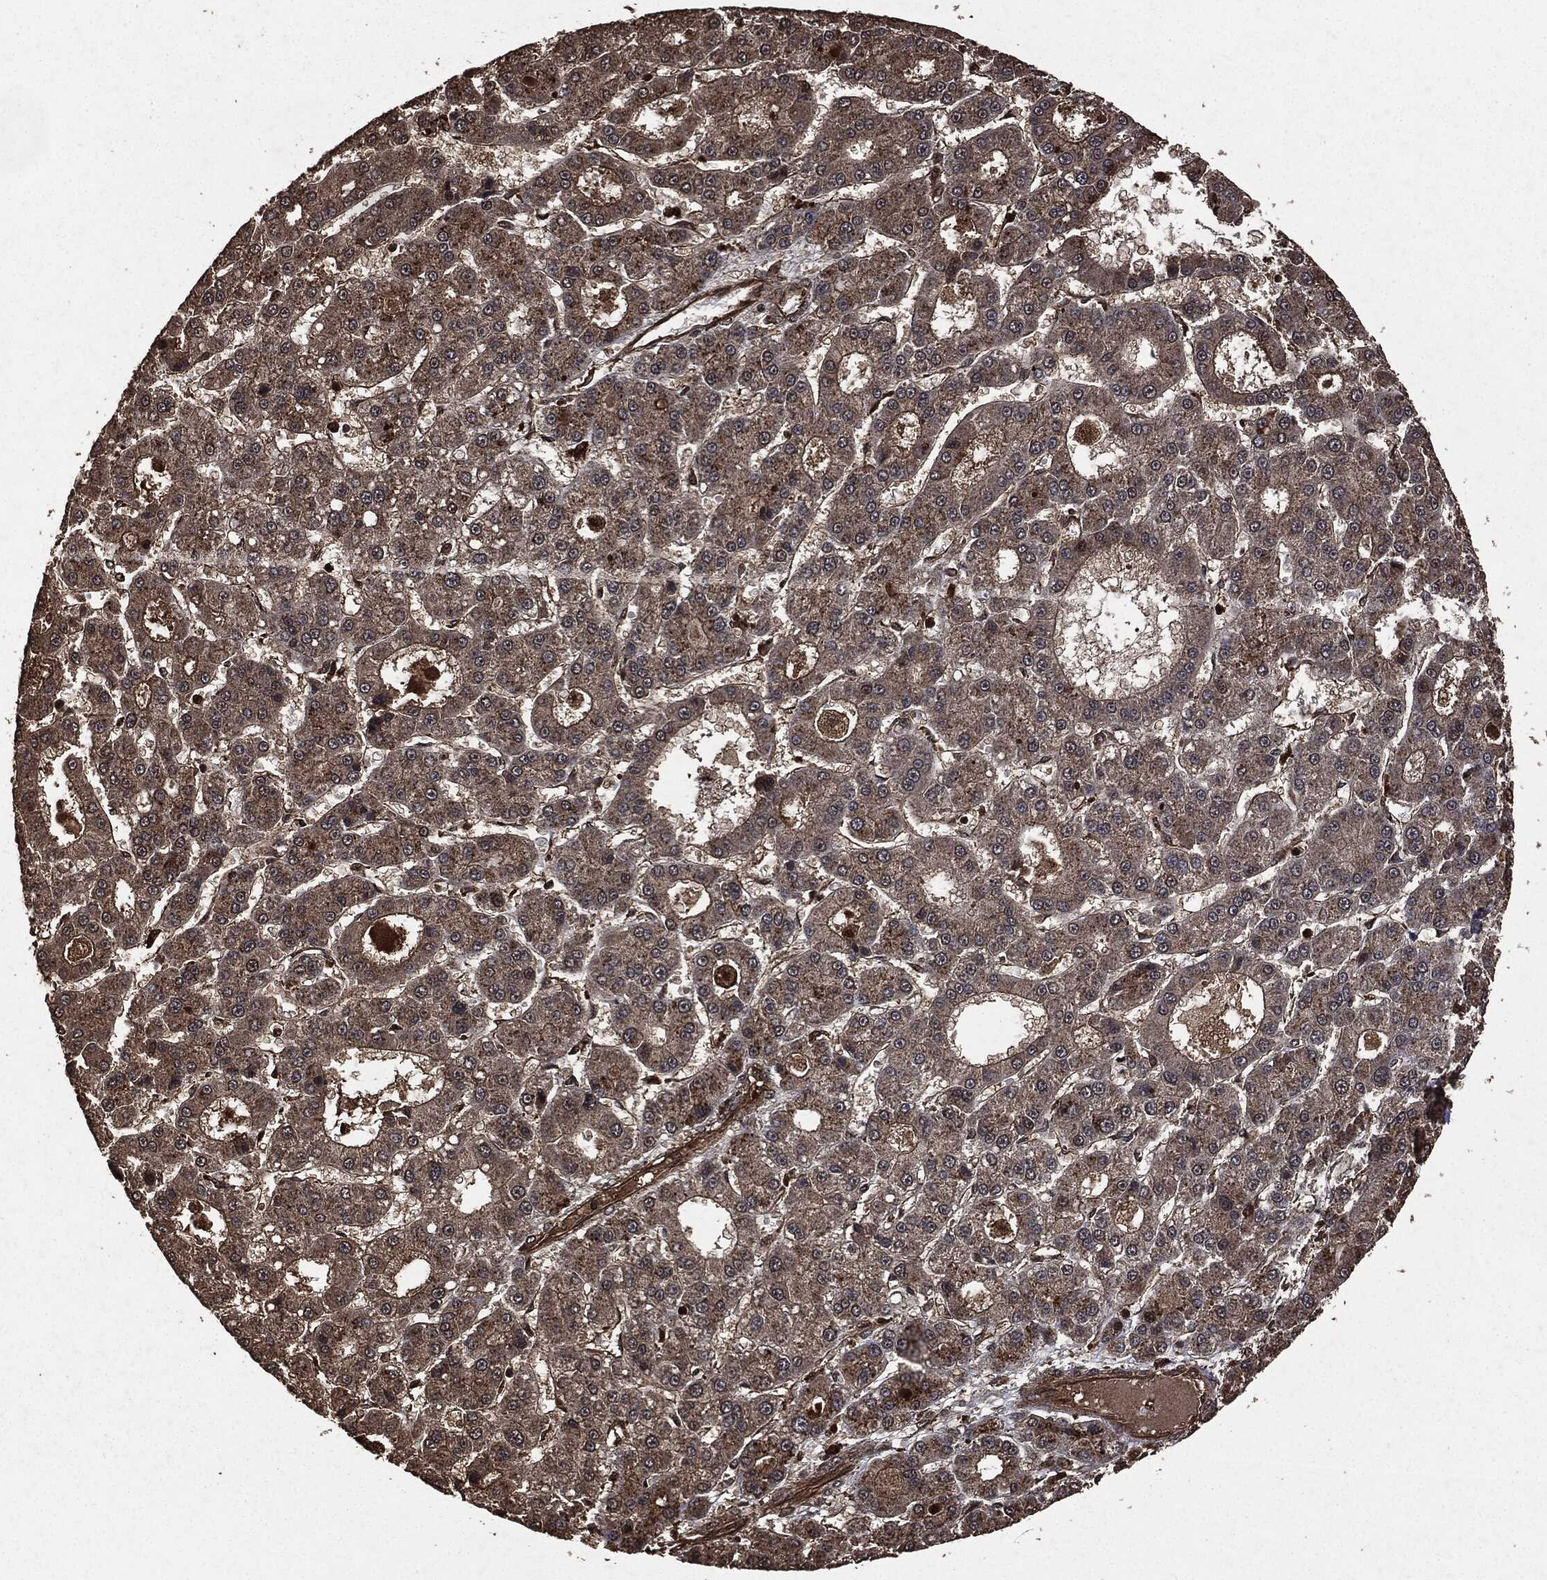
{"staining": {"intensity": "weak", "quantity": "<25%", "location": "cytoplasmic/membranous"}, "tissue": "liver cancer", "cell_type": "Tumor cells", "image_type": "cancer", "snomed": [{"axis": "morphology", "description": "Carcinoma, Hepatocellular, NOS"}, {"axis": "topography", "description": "Liver"}], "caption": "Immunohistochemistry photomicrograph of neoplastic tissue: human liver cancer stained with DAB (3,3'-diaminobenzidine) shows no significant protein positivity in tumor cells. The staining is performed using DAB brown chromogen with nuclei counter-stained in using hematoxylin.", "gene": "HRAS", "patient": {"sex": "male", "age": 70}}